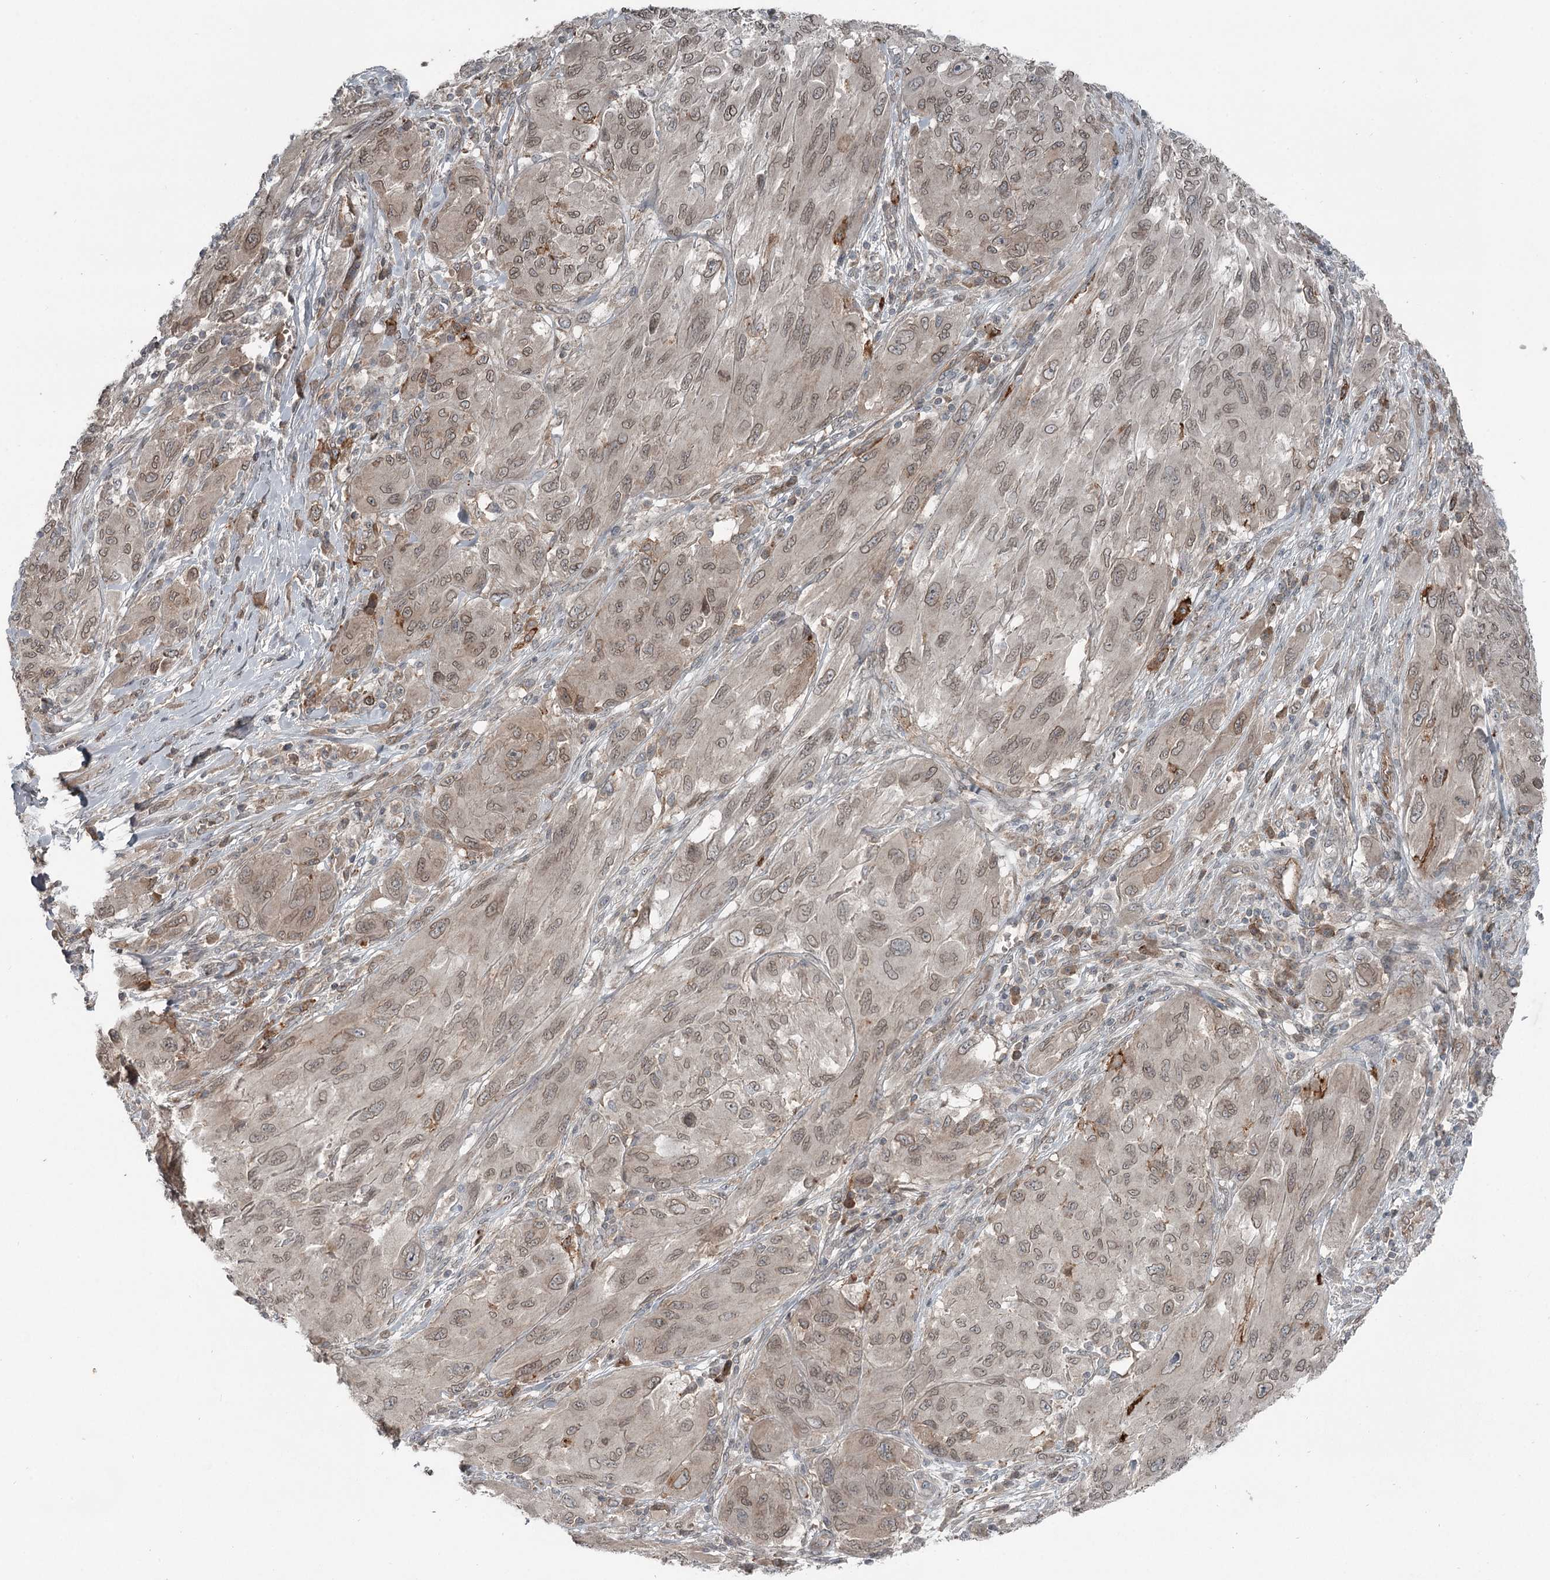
{"staining": {"intensity": "weak", "quantity": ">75%", "location": "nuclear"}, "tissue": "melanoma", "cell_type": "Tumor cells", "image_type": "cancer", "snomed": [{"axis": "morphology", "description": "Malignant melanoma, NOS"}, {"axis": "topography", "description": "Skin"}], "caption": "Immunohistochemistry (IHC) of malignant melanoma demonstrates low levels of weak nuclear staining in approximately >75% of tumor cells.", "gene": "SLC39A8", "patient": {"sex": "female", "age": 91}}